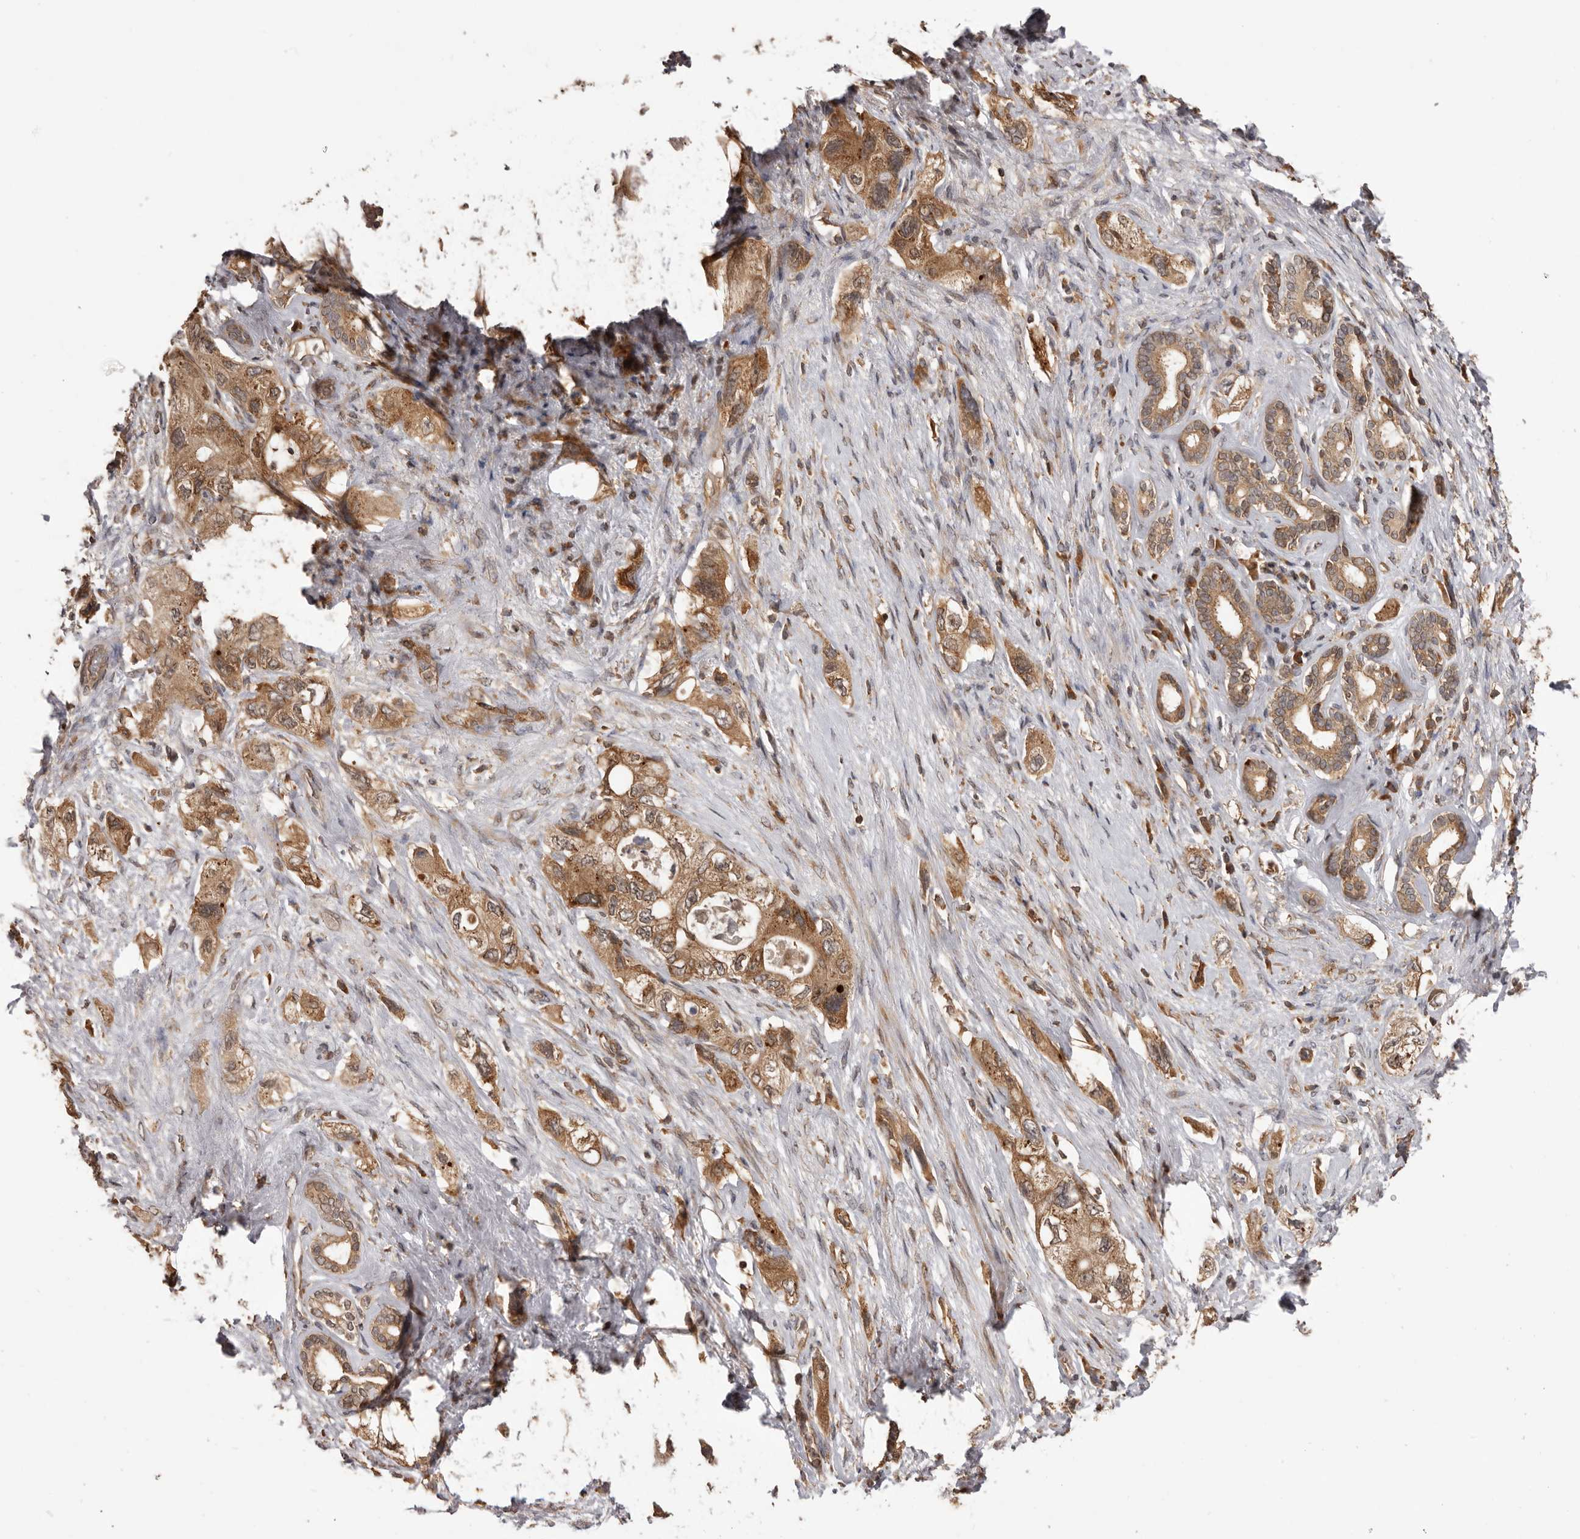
{"staining": {"intensity": "moderate", "quantity": ">75%", "location": "cytoplasmic/membranous"}, "tissue": "pancreatic cancer", "cell_type": "Tumor cells", "image_type": "cancer", "snomed": [{"axis": "morphology", "description": "Adenocarcinoma, NOS"}, {"axis": "topography", "description": "Pancreas"}], "caption": "An image of pancreatic adenocarcinoma stained for a protein displays moderate cytoplasmic/membranous brown staining in tumor cells.", "gene": "HBS1L", "patient": {"sex": "female", "age": 73}}